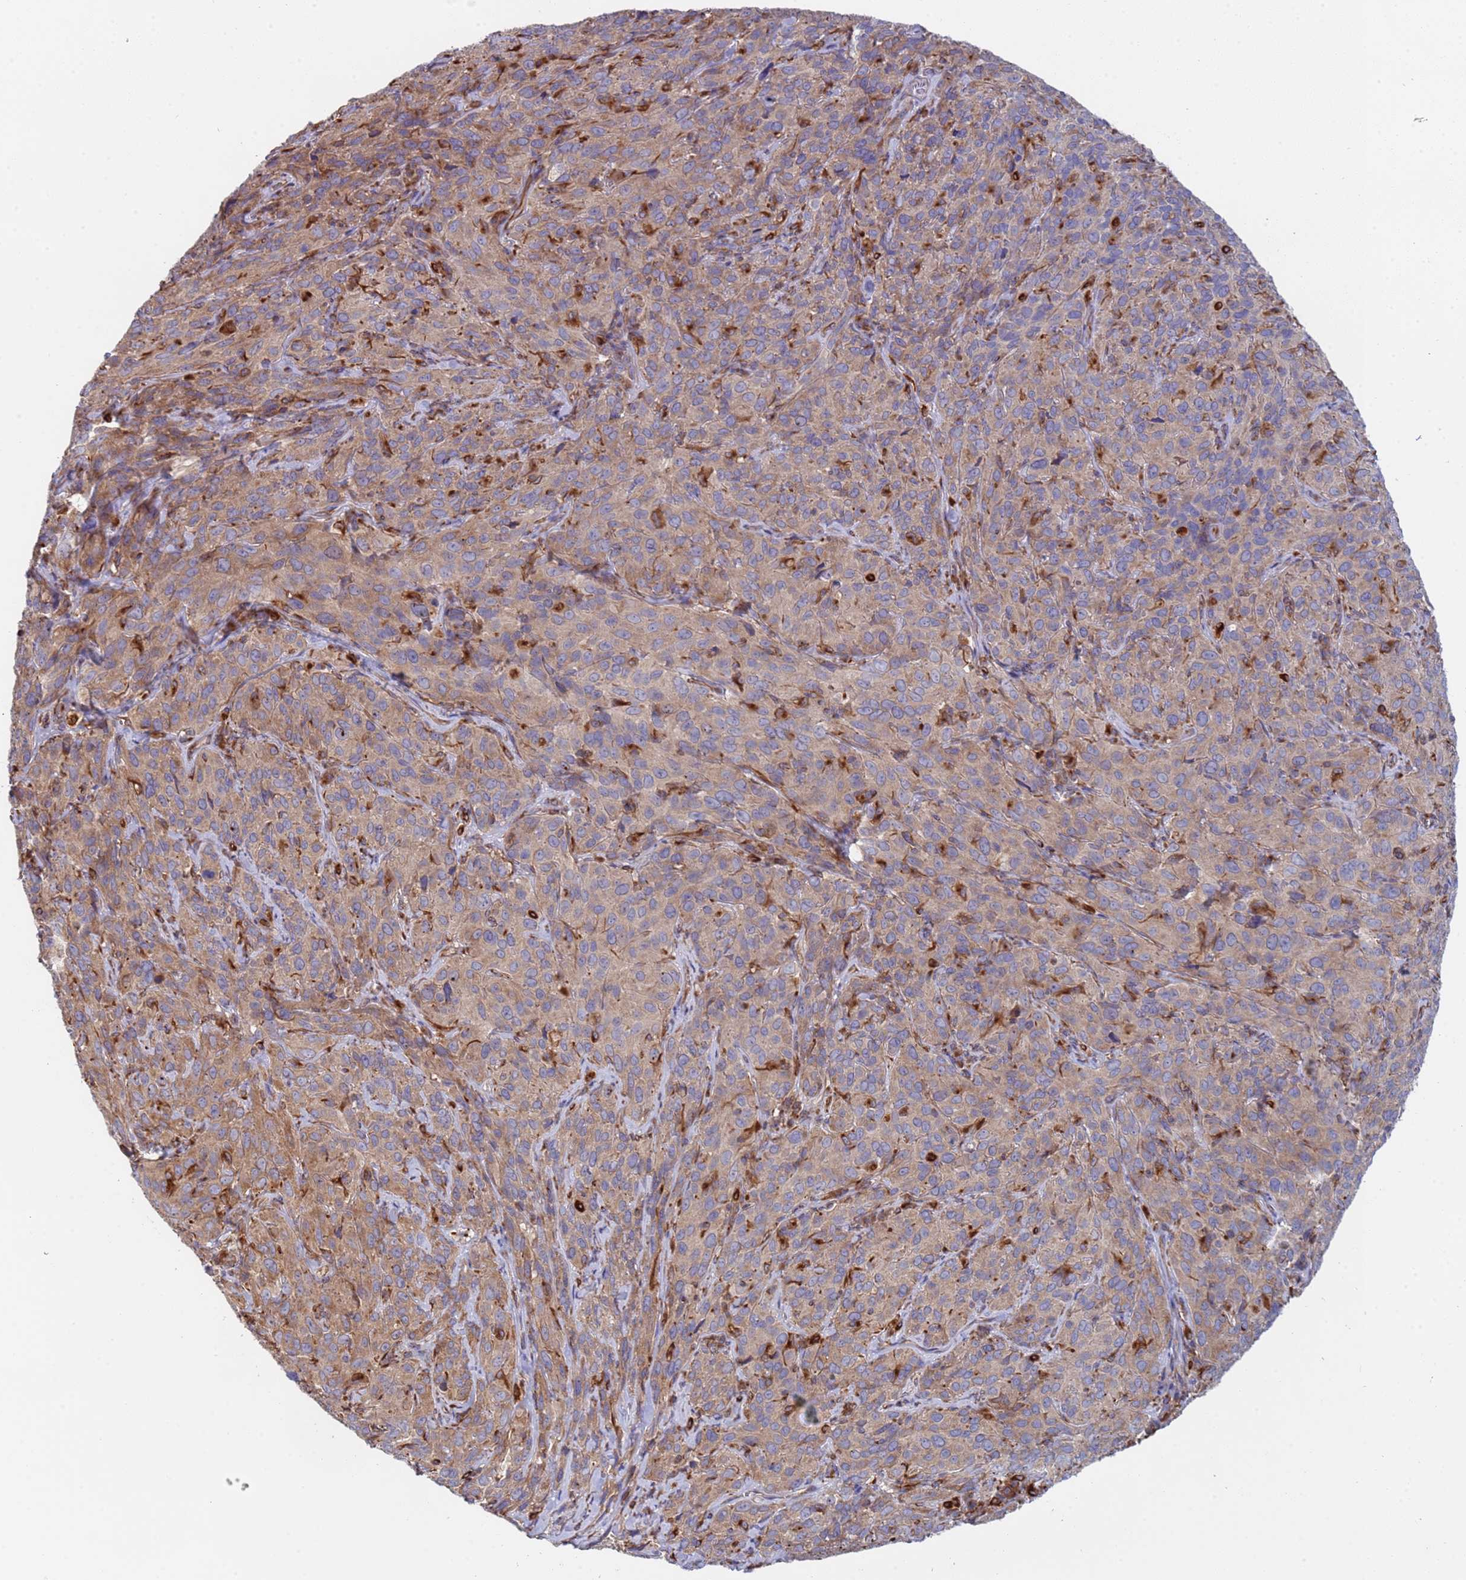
{"staining": {"intensity": "moderate", "quantity": ">75%", "location": "cytoplasmic/membranous"}, "tissue": "cervical cancer", "cell_type": "Tumor cells", "image_type": "cancer", "snomed": [{"axis": "morphology", "description": "Squamous cell carcinoma, NOS"}, {"axis": "topography", "description": "Cervix"}], "caption": "This photomicrograph shows immunohistochemistry staining of human squamous cell carcinoma (cervical), with medium moderate cytoplasmic/membranous expression in about >75% of tumor cells.", "gene": "NUDT12", "patient": {"sex": "female", "age": 51}}